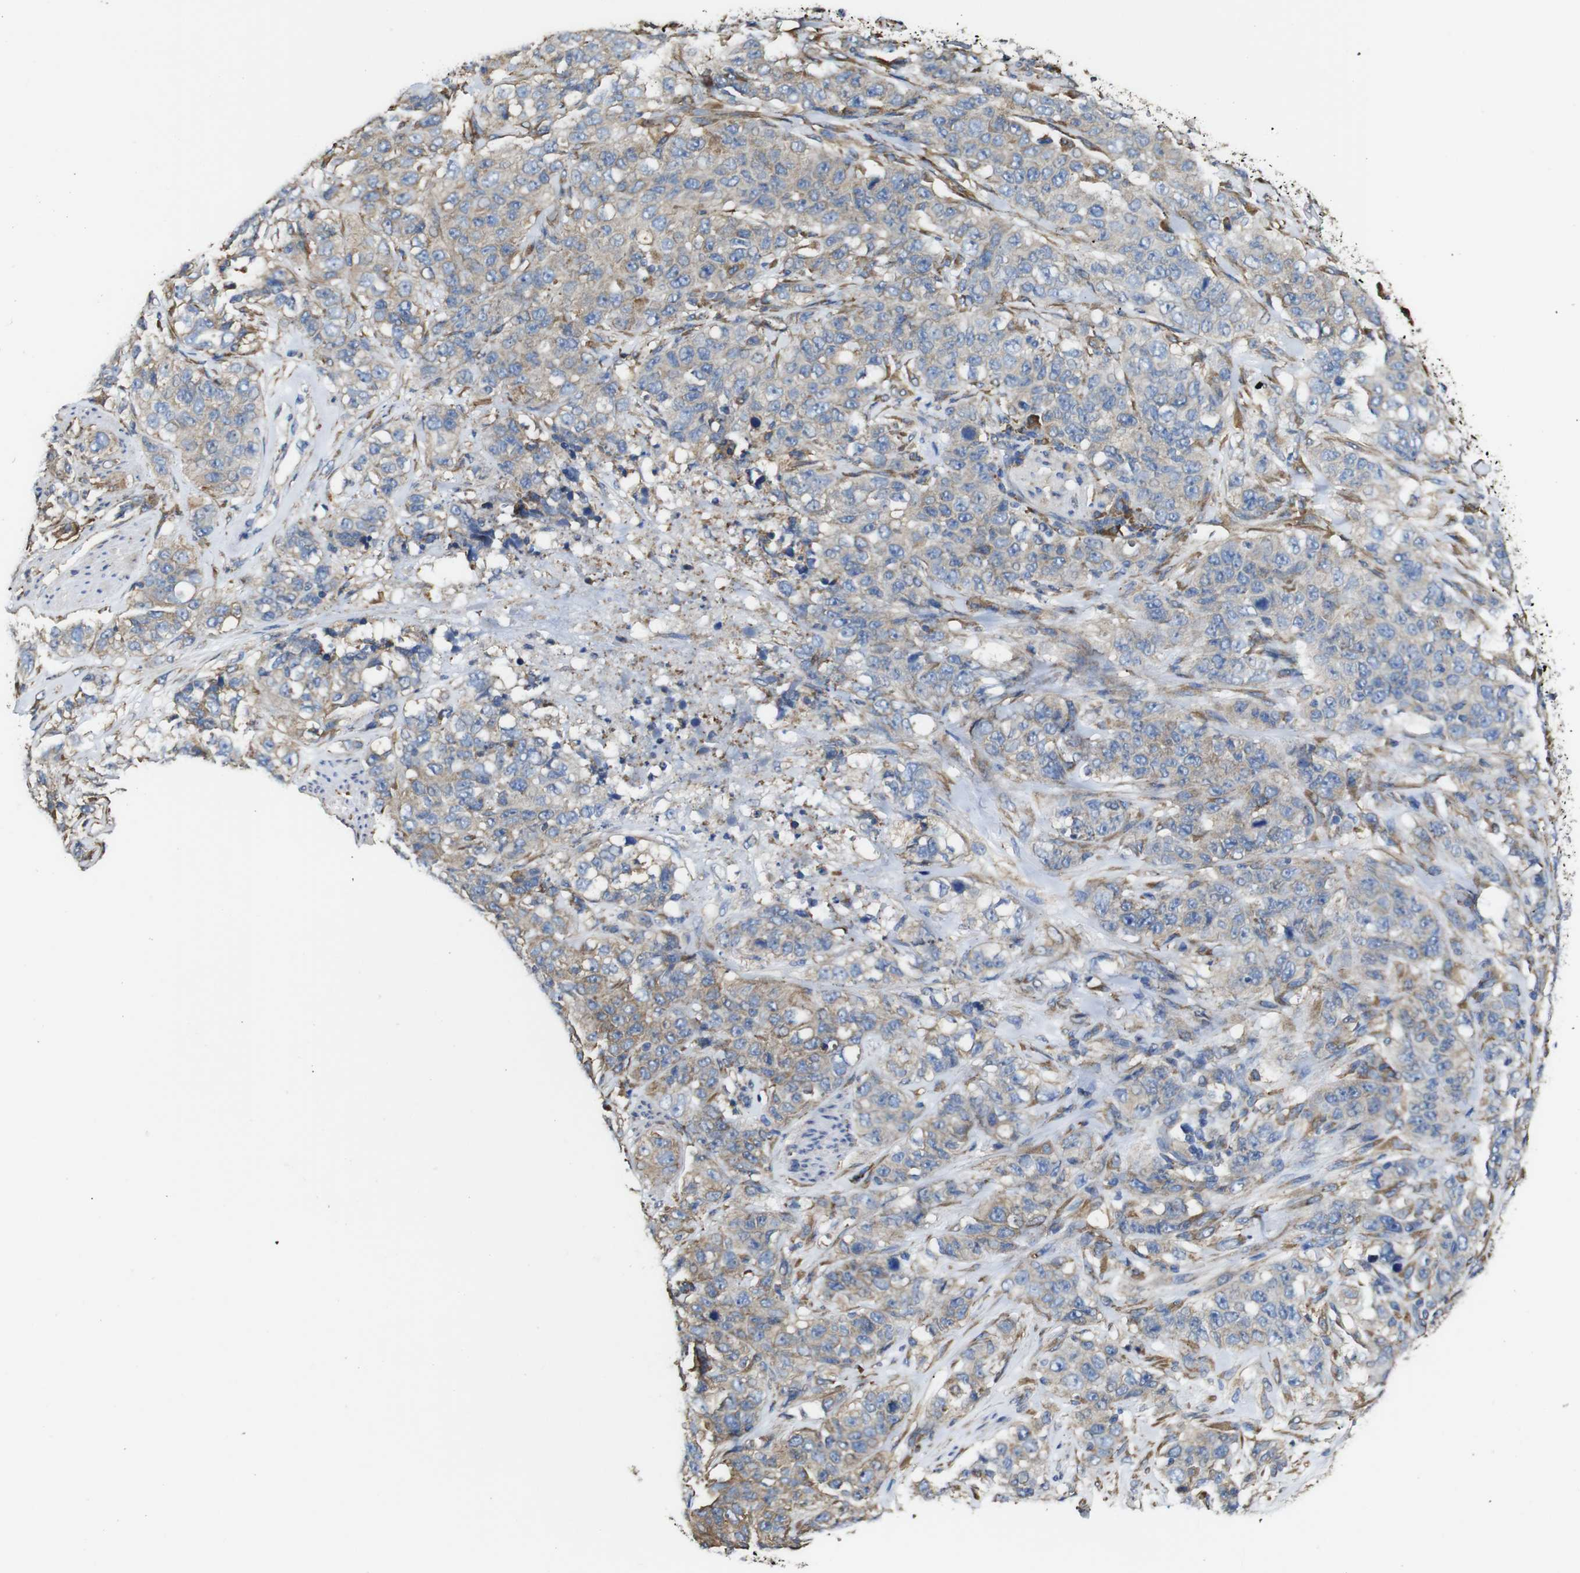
{"staining": {"intensity": "weak", "quantity": ">75%", "location": "cytoplasmic/membranous"}, "tissue": "stomach cancer", "cell_type": "Tumor cells", "image_type": "cancer", "snomed": [{"axis": "morphology", "description": "Adenocarcinoma, NOS"}, {"axis": "topography", "description": "Stomach"}], "caption": "The image shows a brown stain indicating the presence of a protein in the cytoplasmic/membranous of tumor cells in stomach cancer (adenocarcinoma).", "gene": "PPIB", "patient": {"sex": "male", "age": 48}}